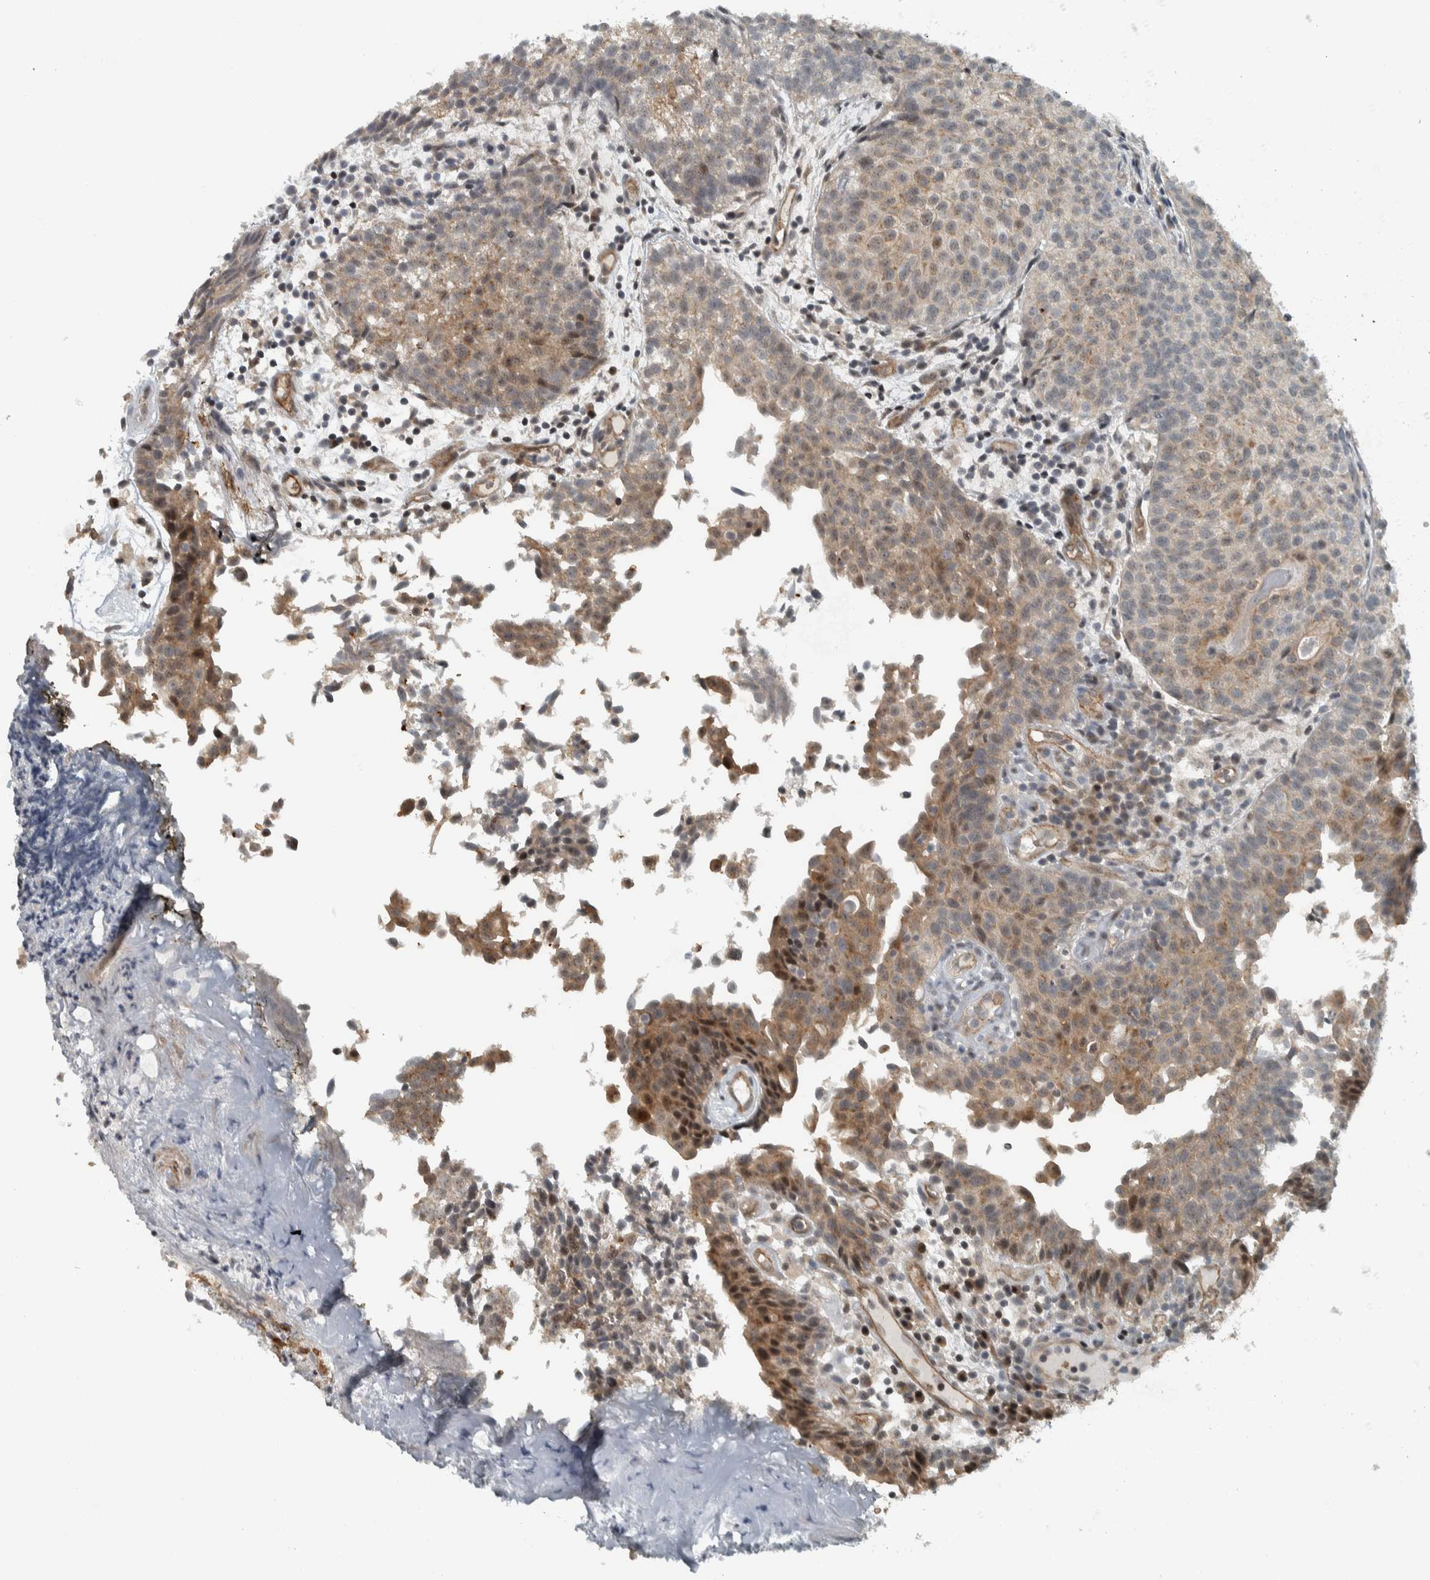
{"staining": {"intensity": "moderate", "quantity": "25%-75%", "location": "cytoplasmic/membranous,nuclear"}, "tissue": "urothelial cancer", "cell_type": "Tumor cells", "image_type": "cancer", "snomed": [{"axis": "morphology", "description": "Urothelial carcinoma, Low grade"}, {"axis": "topography", "description": "Urinary bladder"}], "caption": "The image shows immunohistochemical staining of low-grade urothelial carcinoma. There is moderate cytoplasmic/membranous and nuclear positivity is appreciated in approximately 25%-75% of tumor cells.", "gene": "NAPG", "patient": {"sex": "male", "age": 86}}